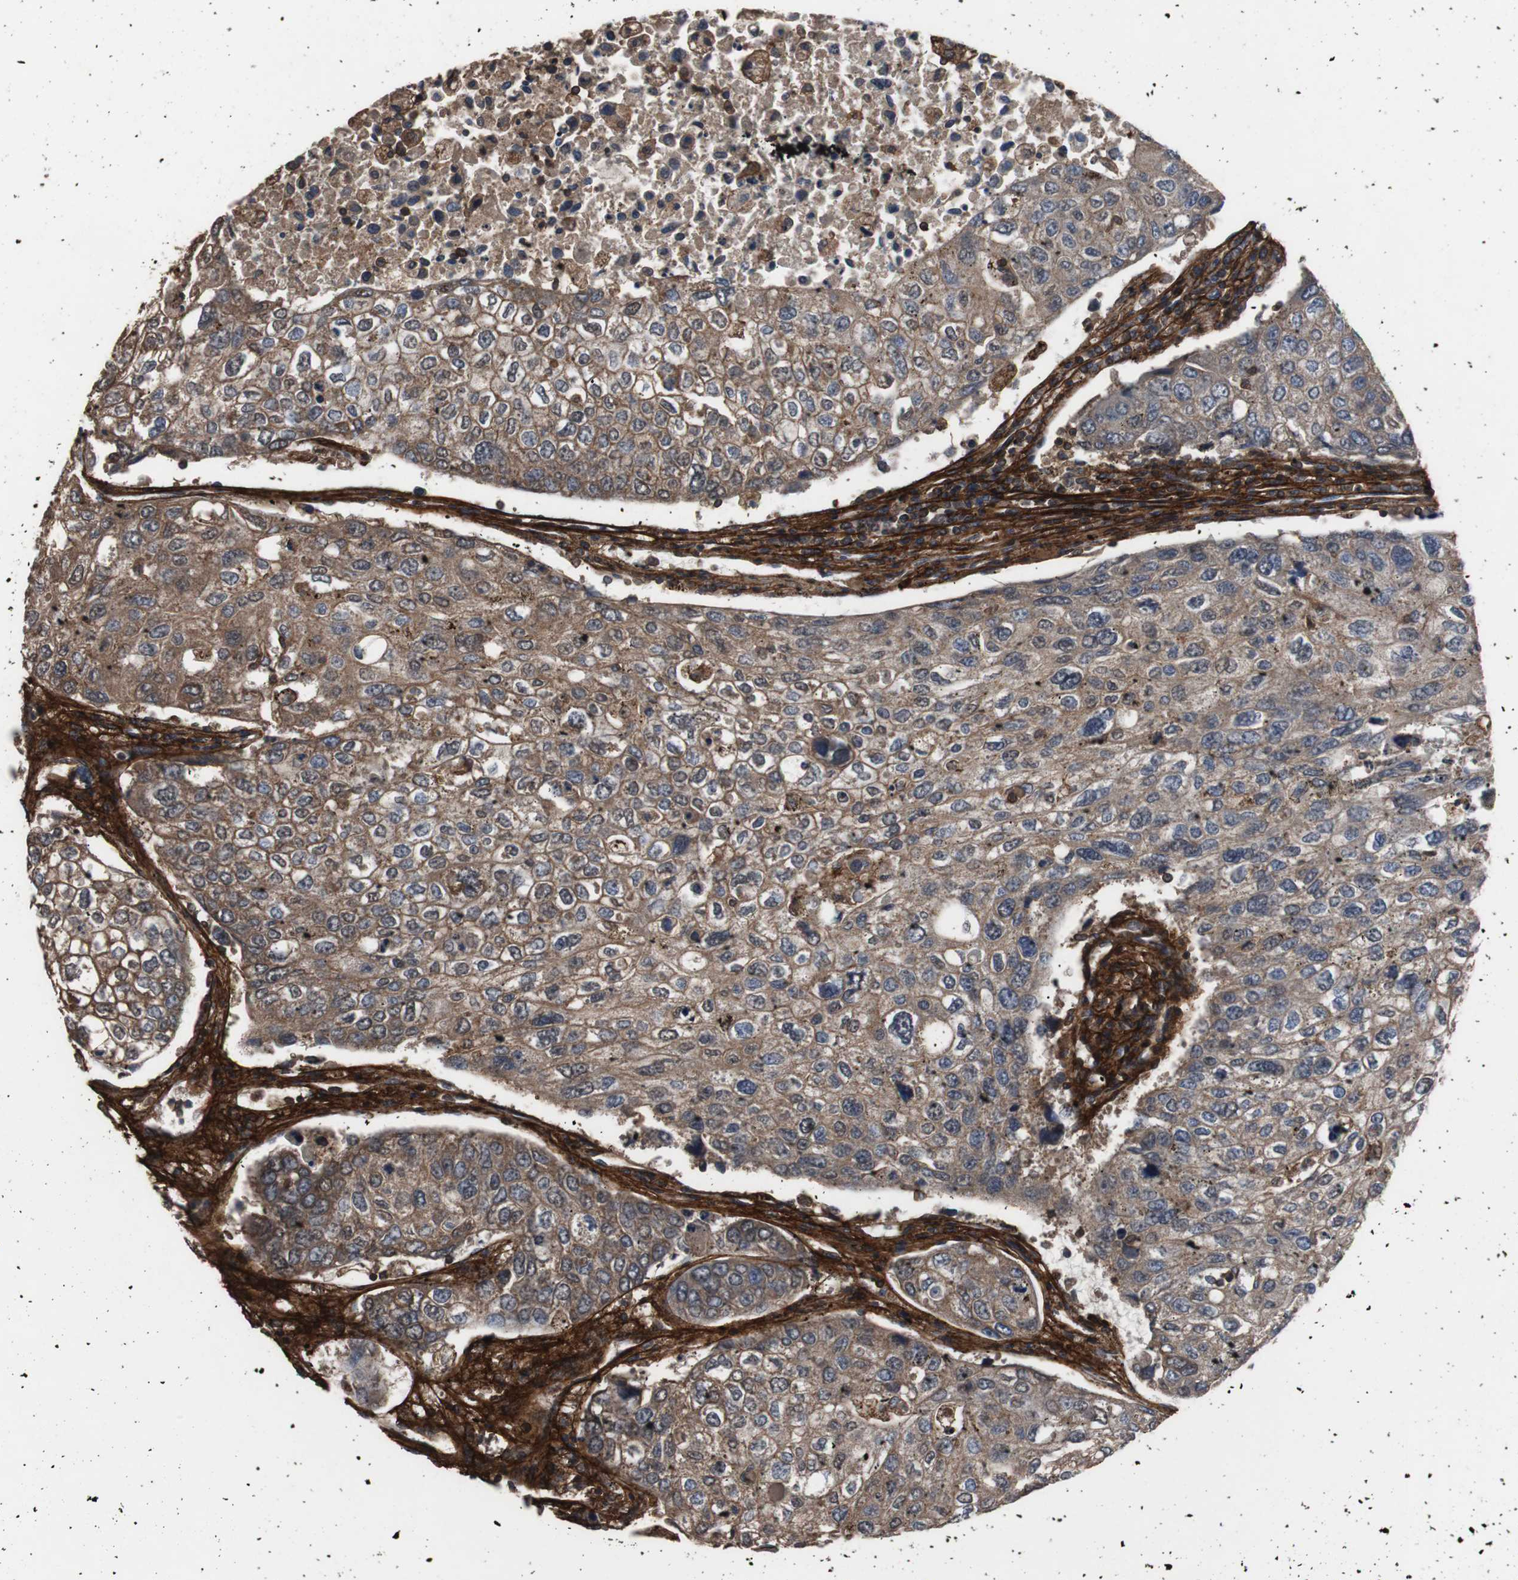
{"staining": {"intensity": "moderate", "quantity": ">75%", "location": "cytoplasmic/membranous"}, "tissue": "urothelial cancer", "cell_type": "Tumor cells", "image_type": "cancer", "snomed": [{"axis": "morphology", "description": "Urothelial carcinoma, High grade"}, {"axis": "topography", "description": "Lymph node"}, {"axis": "topography", "description": "Urinary bladder"}], "caption": "Protein staining shows moderate cytoplasmic/membranous staining in approximately >75% of tumor cells in urothelial cancer. Nuclei are stained in blue.", "gene": "COL6A2", "patient": {"sex": "male", "age": 51}}